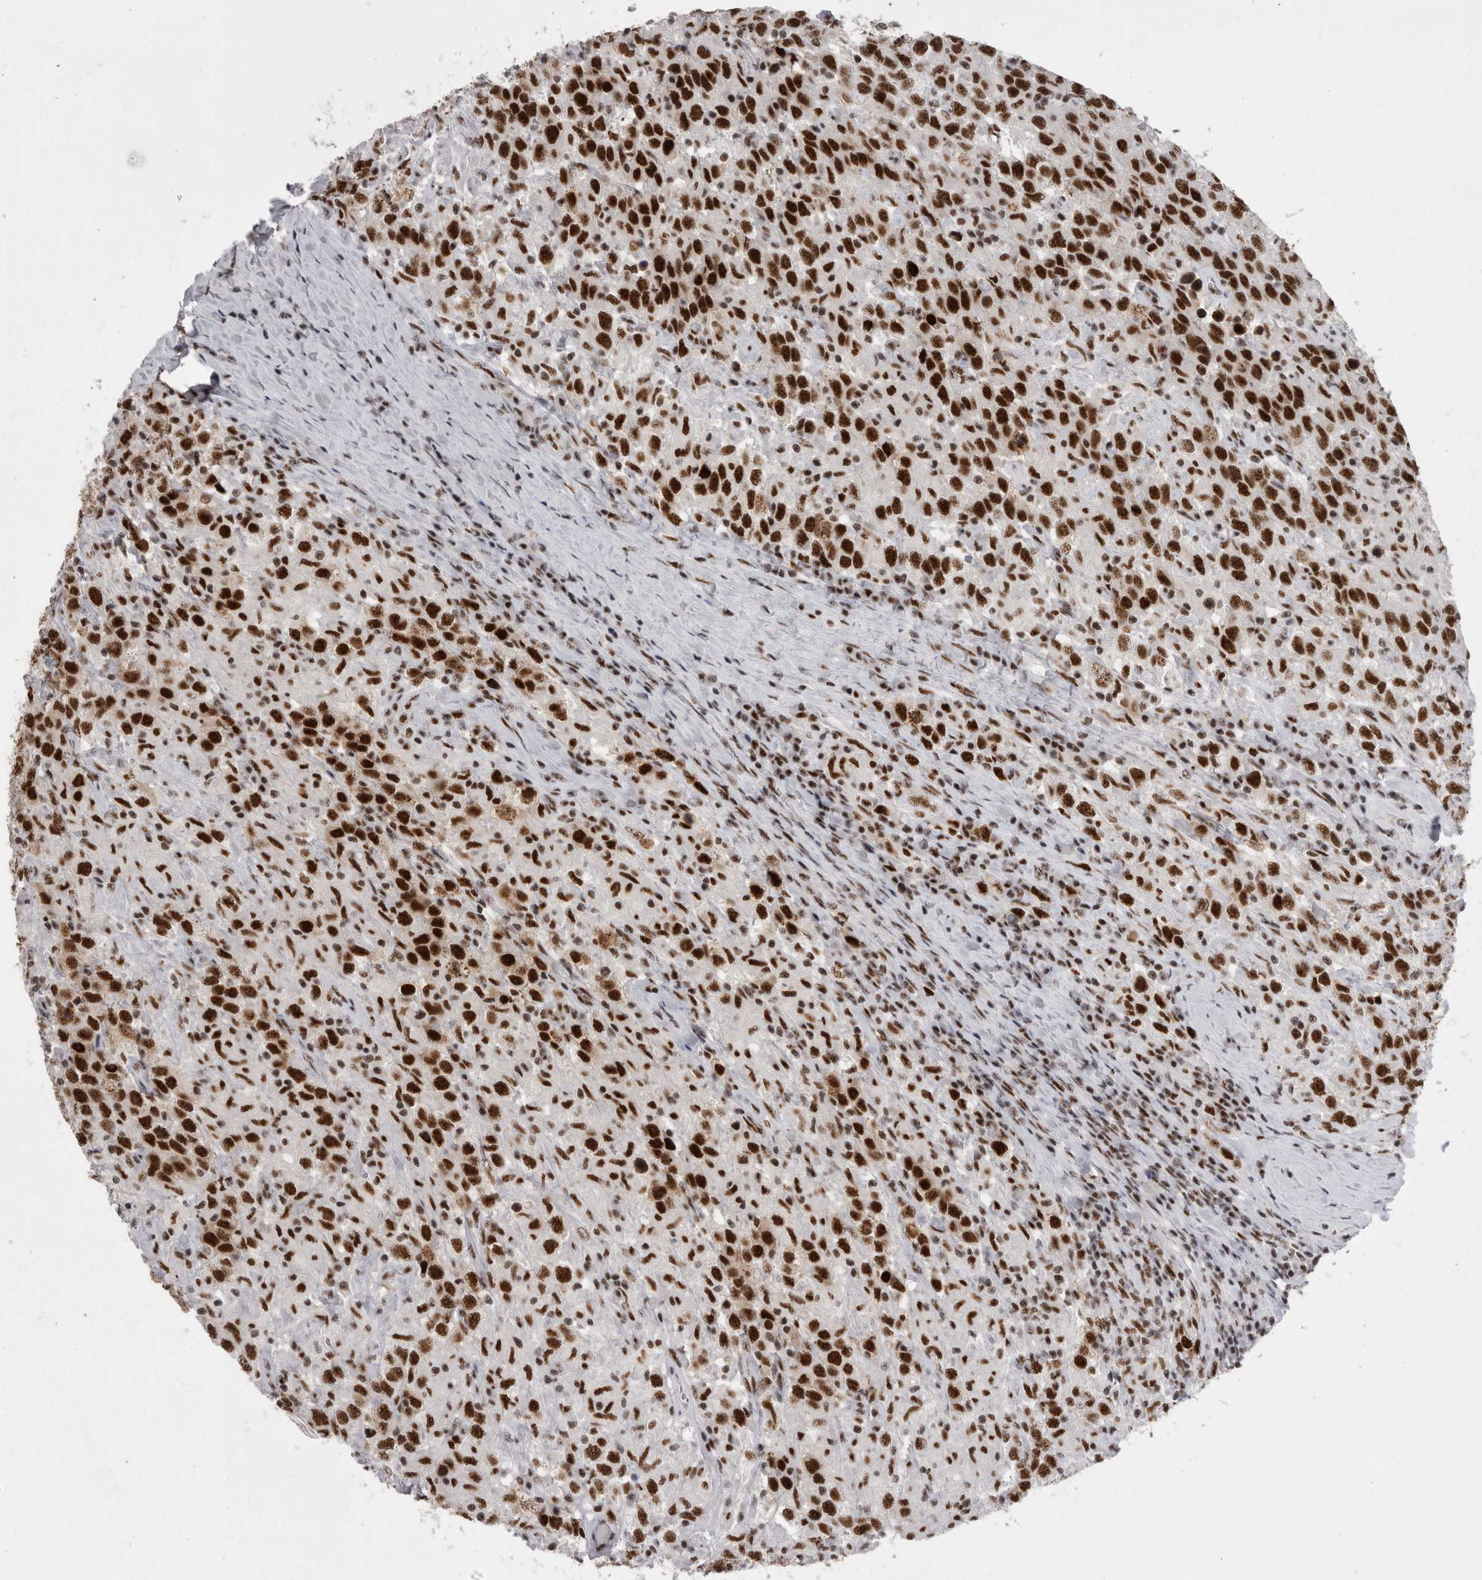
{"staining": {"intensity": "strong", "quantity": ">75%", "location": "nuclear"}, "tissue": "testis cancer", "cell_type": "Tumor cells", "image_type": "cancer", "snomed": [{"axis": "morphology", "description": "Seminoma, NOS"}, {"axis": "topography", "description": "Testis"}], "caption": "A high amount of strong nuclear positivity is appreciated in about >75% of tumor cells in testis cancer (seminoma) tissue.", "gene": "SNRNP40", "patient": {"sex": "male", "age": 41}}